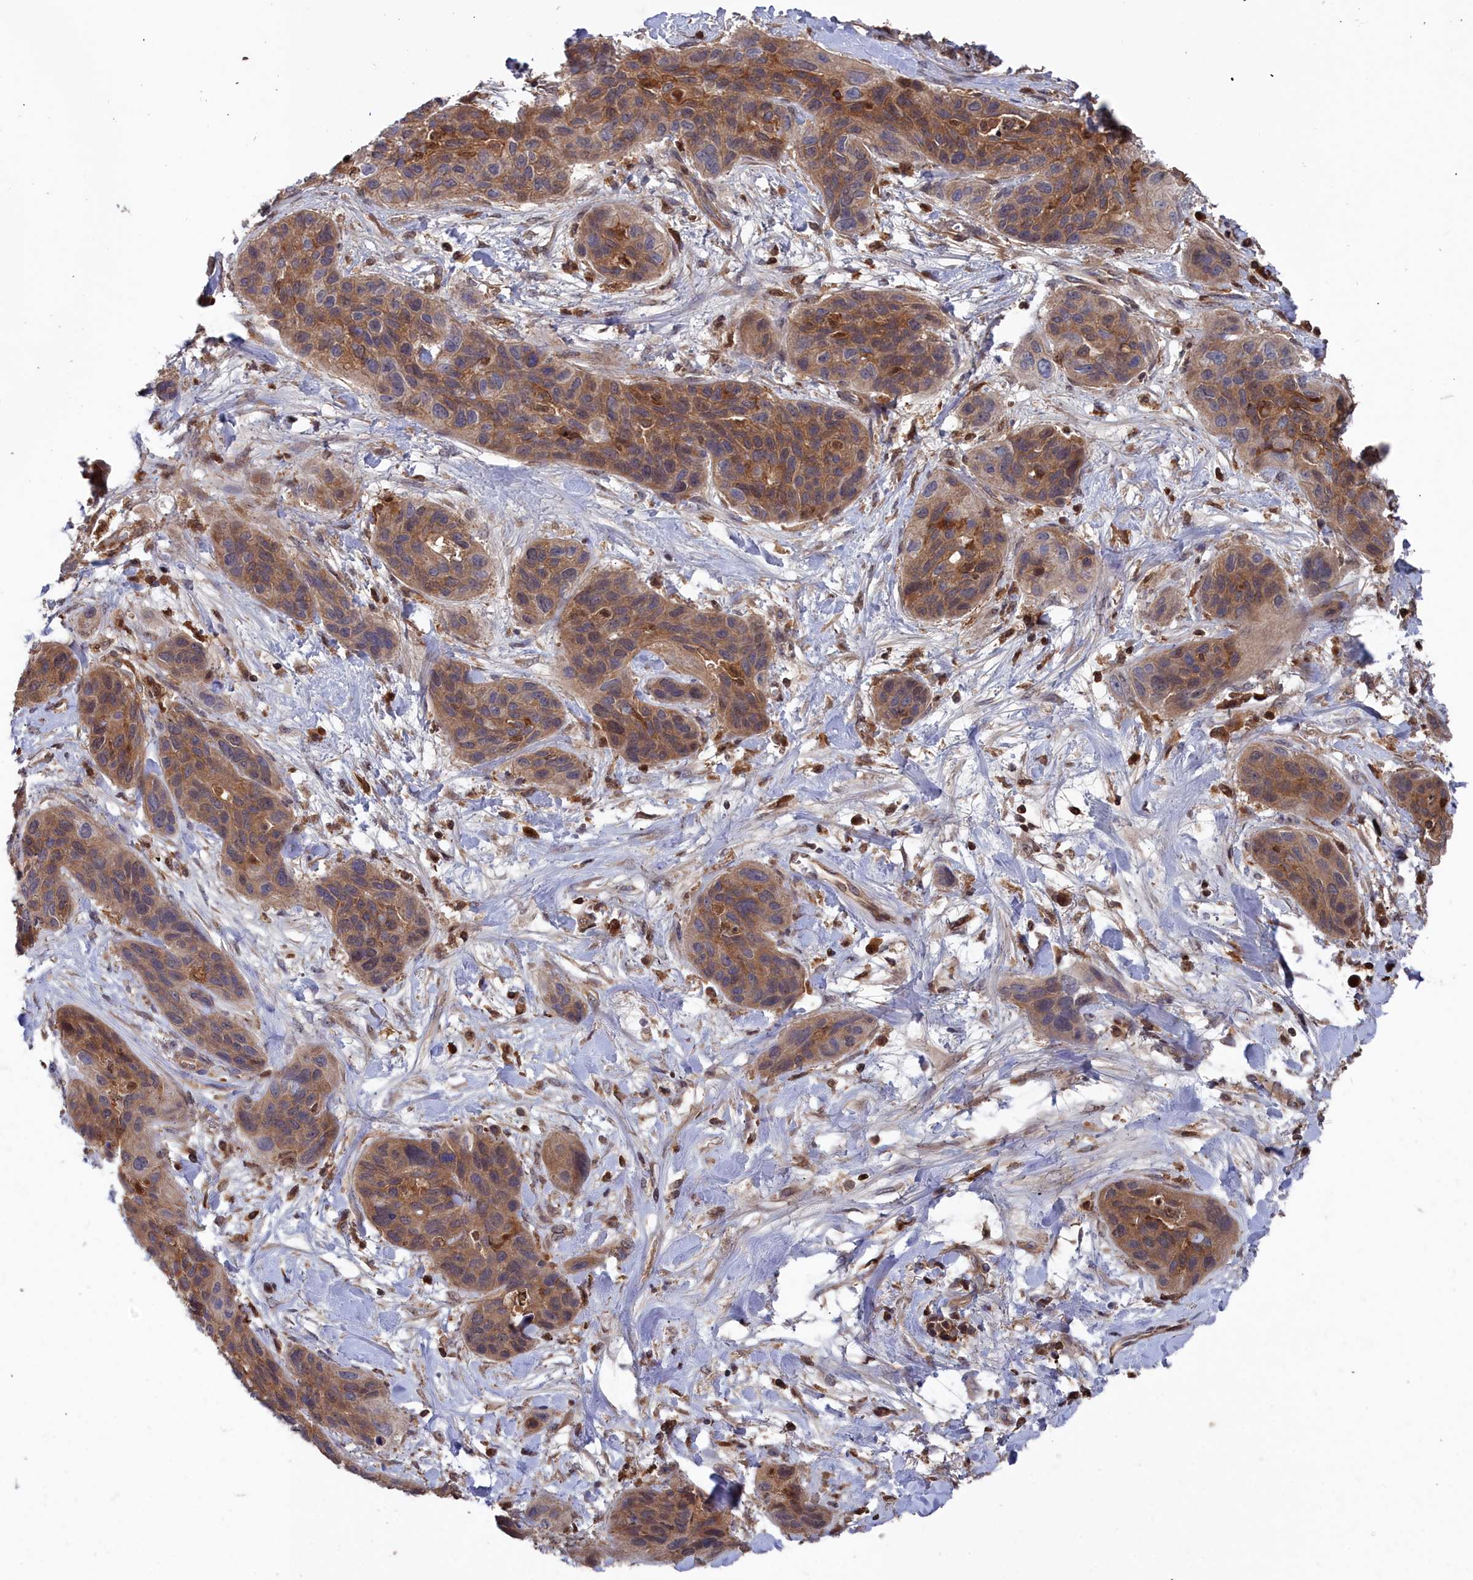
{"staining": {"intensity": "moderate", "quantity": ">75%", "location": "cytoplasmic/membranous"}, "tissue": "lung cancer", "cell_type": "Tumor cells", "image_type": "cancer", "snomed": [{"axis": "morphology", "description": "Squamous cell carcinoma, NOS"}, {"axis": "topography", "description": "Lung"}], "caption": "Immunohistochemical staining of human lung cancer shows medium levels of moderate cytoplasmic/membranous staining in approximately >75% of tumor cells.", "gene": "GFRA2", "patient": {"sex": "female", "age": 70}}